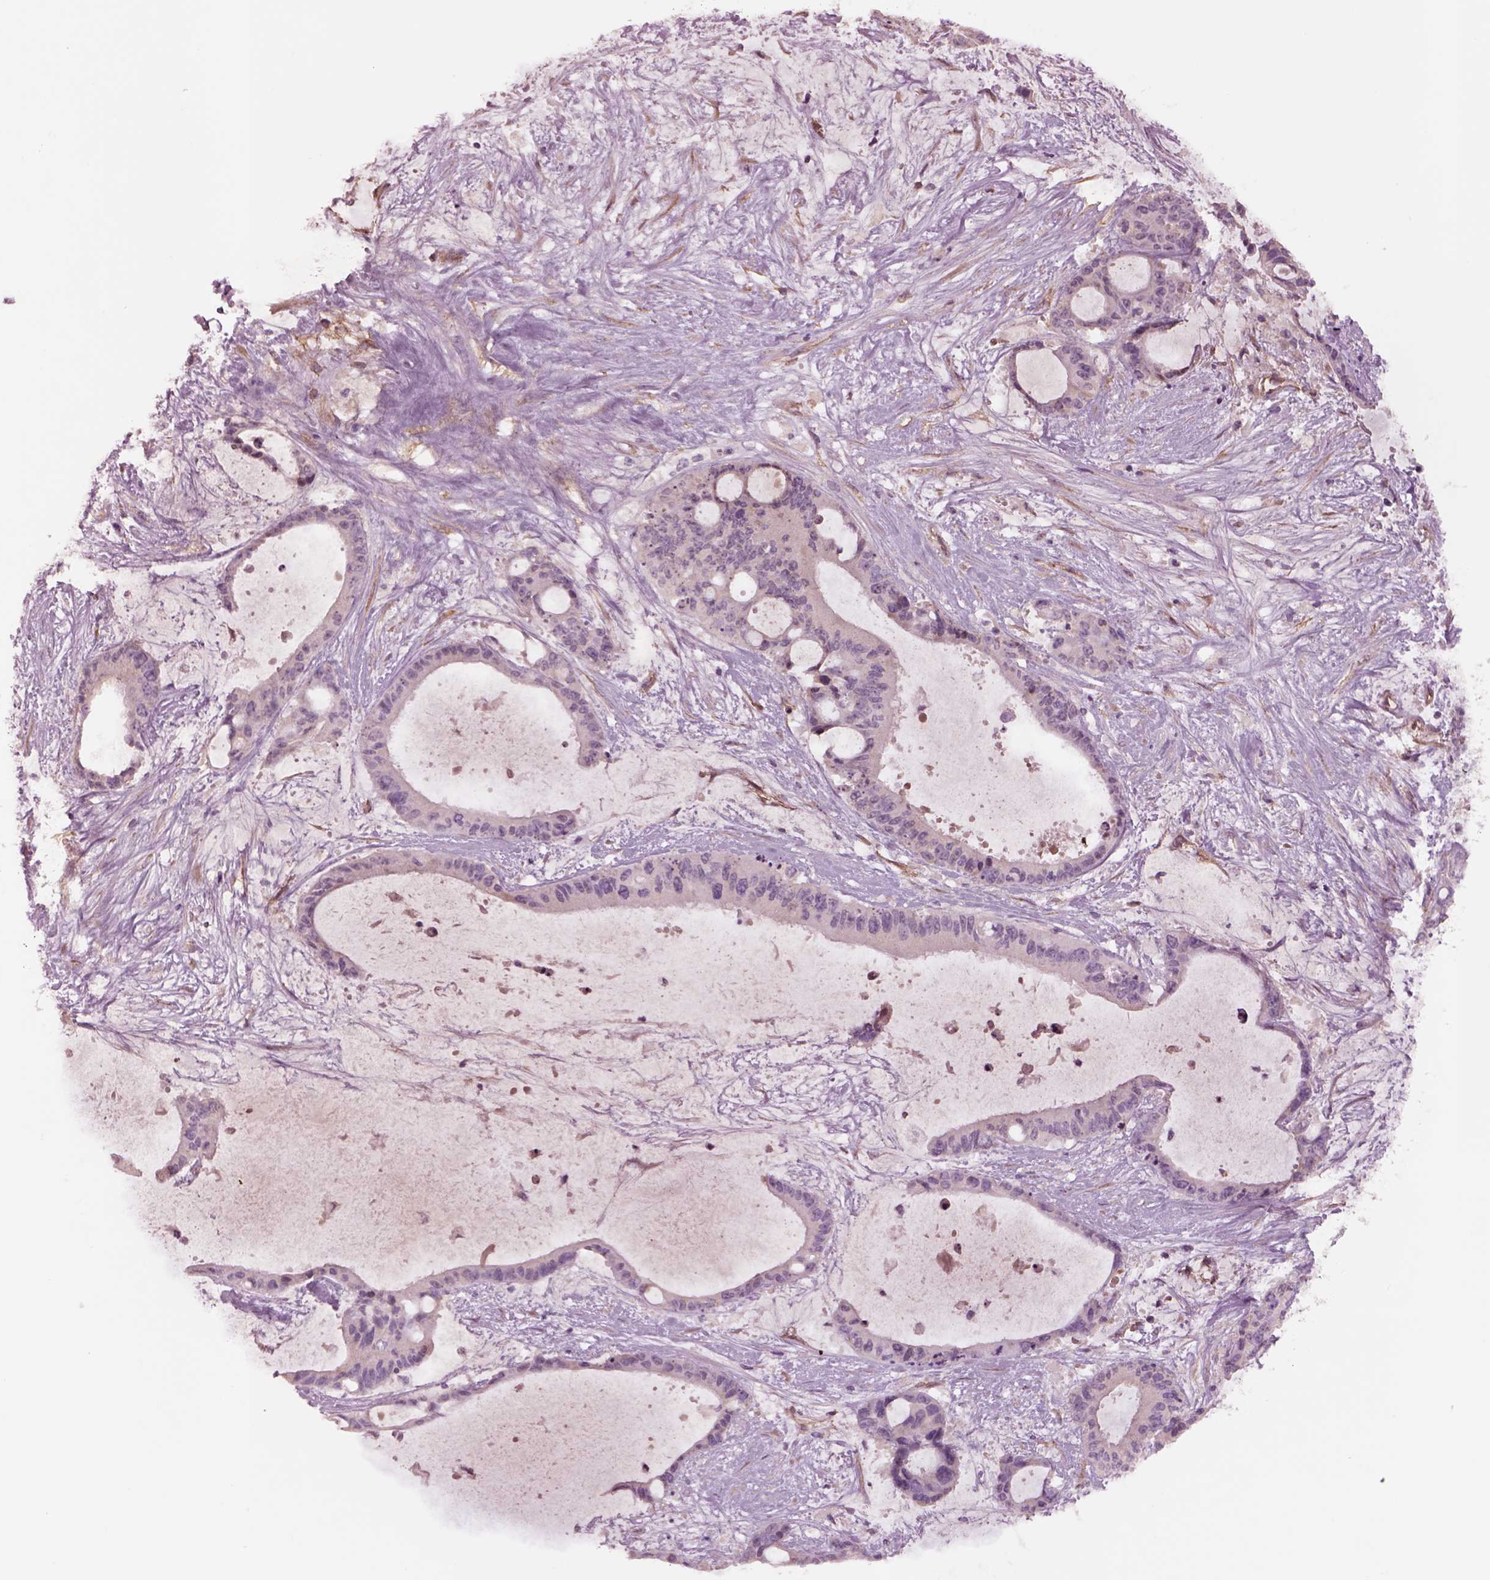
{"staining": {"intensity": "negative", "quantity": "none", "location": "none"}, "tissue": "liver cancer", "cell_type": "Tumor cells", "image_type": "cancer", "snomed": [{"axis": "morphology", "description": "Normal tissue, NOS"}, {"axis": "morphology", "description": "Cholangiocarcinoma"}, {"axis": "topography", "description": "Liver"}, {"axis": "topography", "description": "Peripheral nerve tissue"}], "caption": "Protein analysis of liver cholangiocarcinoma exhibits no significant expression in tumor cells.", "gene": "HTR1B", "patient": {"sex": "female", "age": 73}}